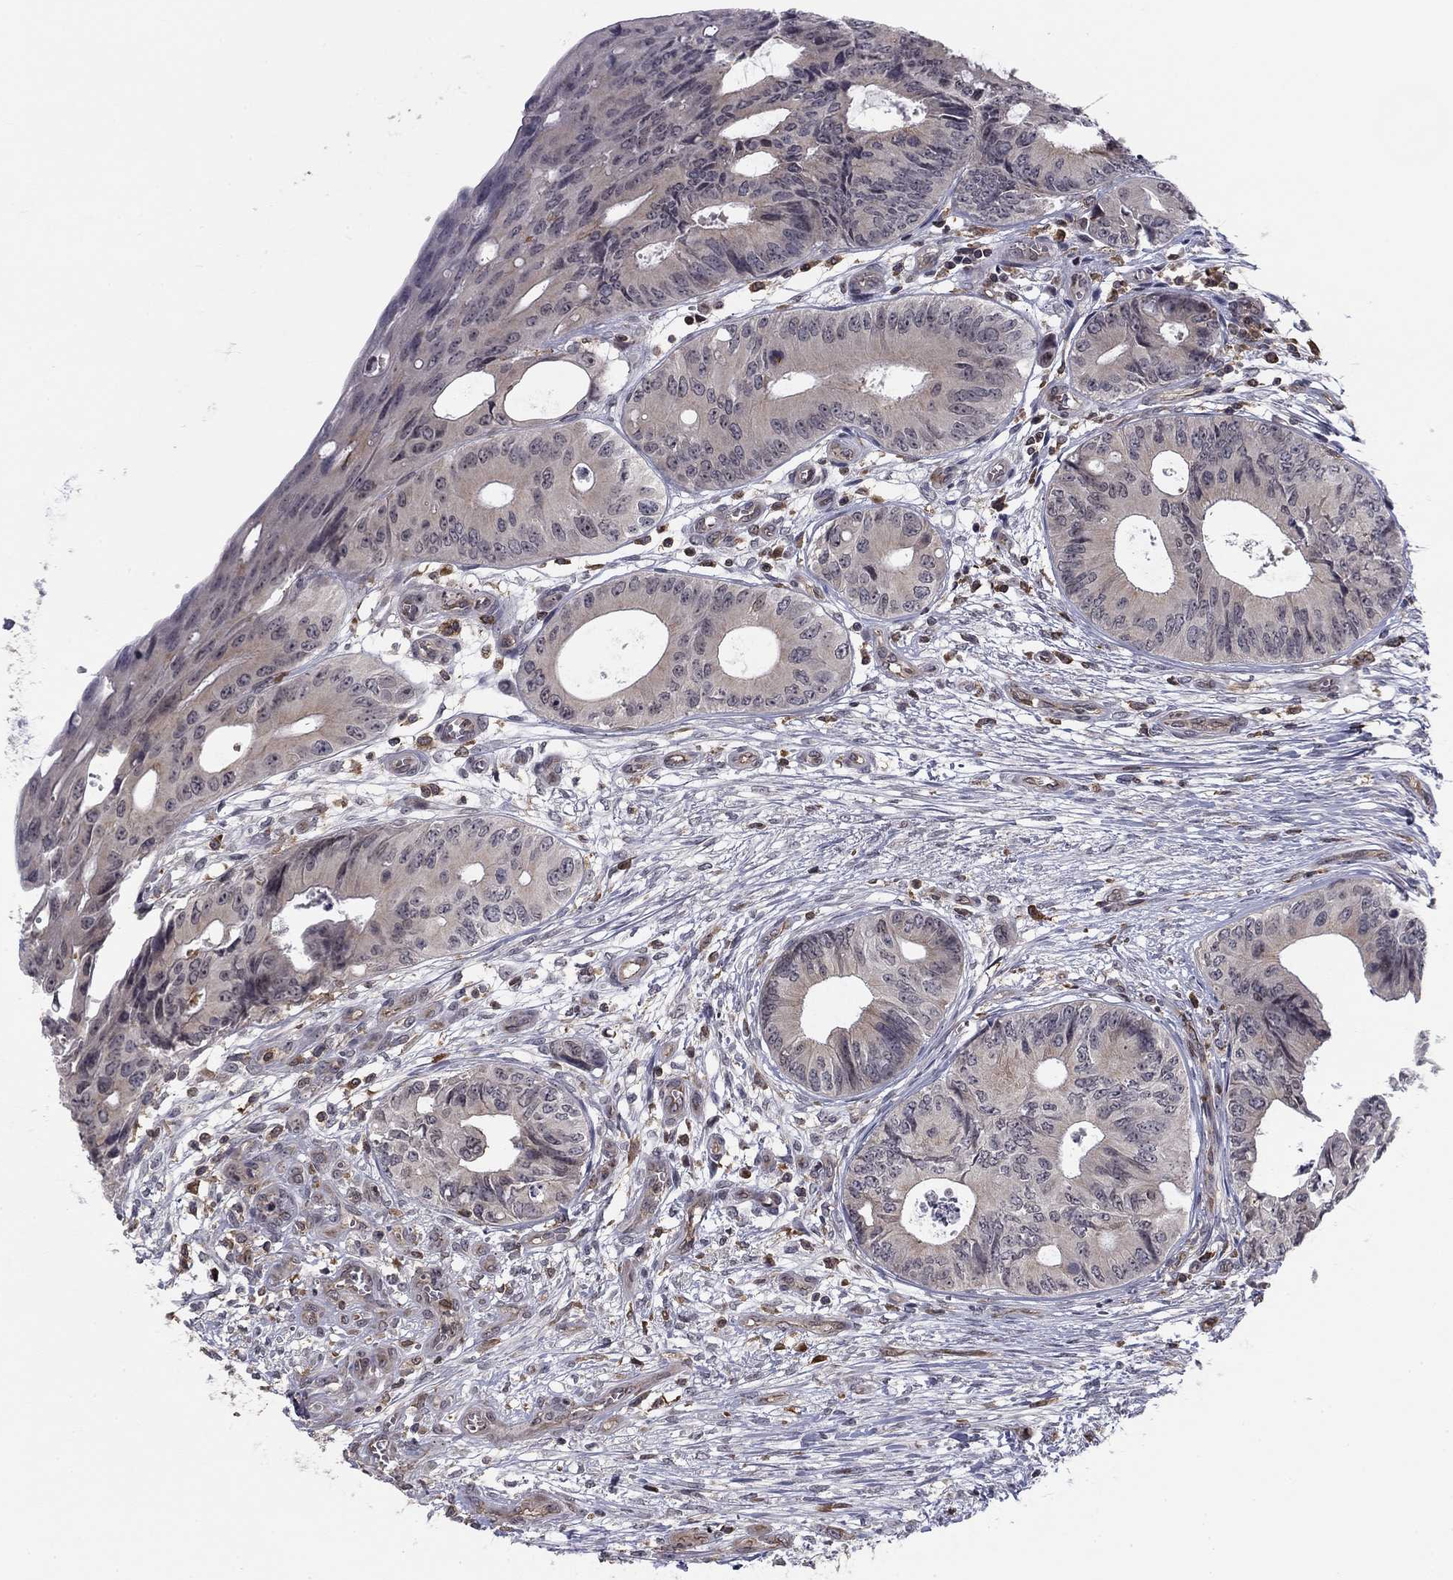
{"staining": {"intensity": "negative", "quantity": "none", "location": "none"}, "tissue": "colorectal cancer", "cell_type": "Tumor cells", "image_type": "cancer", "snomed": [{"axis": "morphology", "description": "Normal tissue, NOS"}, {"axis": "morphology", "description": "Adenocarcinoma, NOS"}, {"axis": "topography", "description": "Colon"}], "caption": "Immunohistochemistry (IHC) histopathology image of colorectal cancer stained for a protein (brown), which exhibits no positivity in tumor cells.", "gene": "PLCB2", "patient": {"sex": "male", "age": 65}}